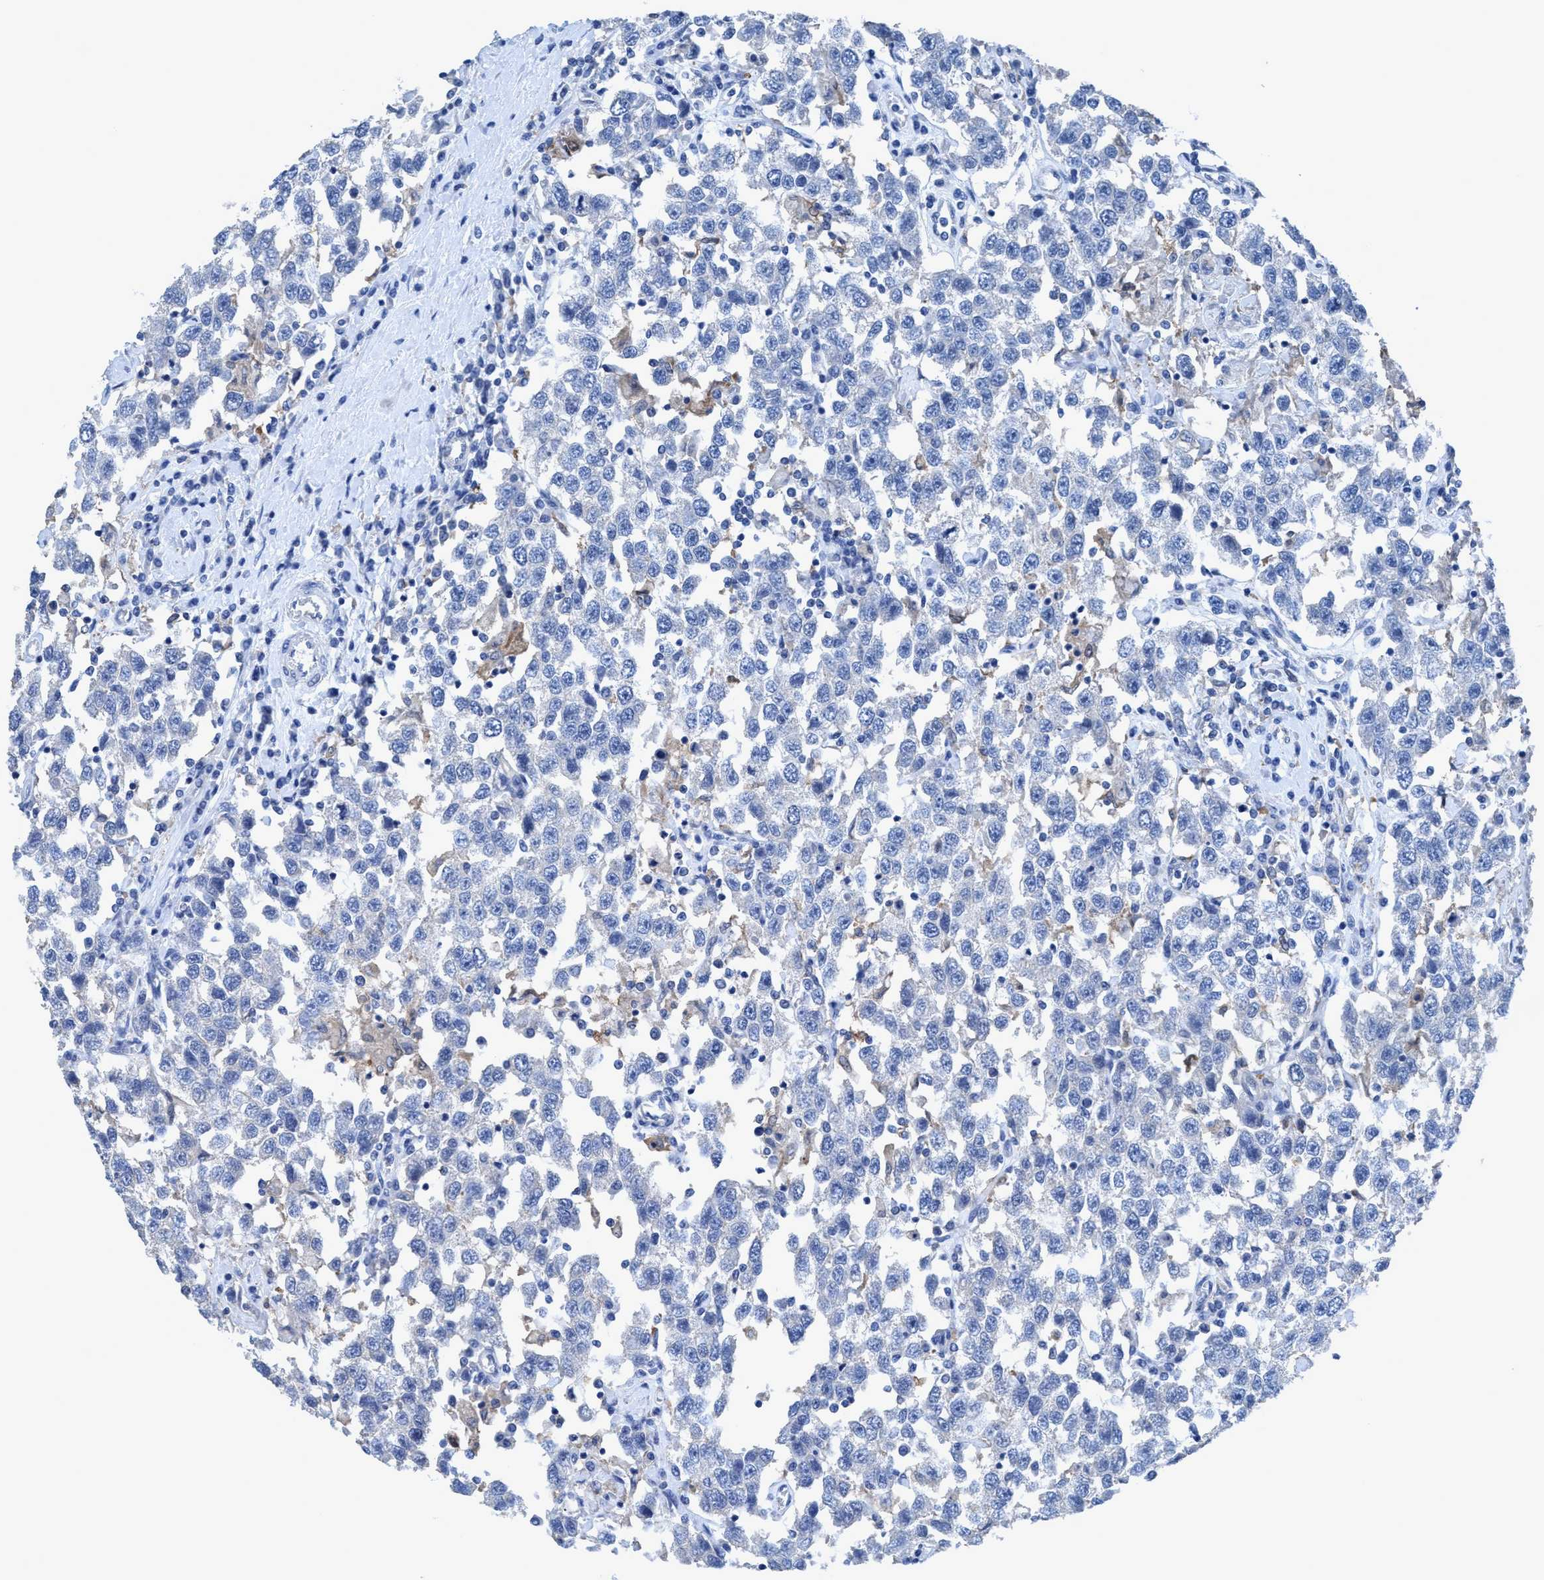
{"staining": {"intensity": "negative", "quantity": "none", "location": "none"}, "tissue": "testis cancer", "cell_type": "Tumor cells", "image_type": "cancer", "snomed": [{"axis": "morphology", "description": "Seminoma, NOS"}, {"axis": "topography", "description": "Testis"}], "caption": "An IHC micrograph of testis cancer is shown. There is no staining in tumor cells of testis cancer. The staining was performed using DAB to visualize the protein expression in brown, while the nuclei were stained in blue with hematoxylin (Magnification: 20x).", "gene": "DNAI1", "patient": {"sex": "male", "age": 41}}